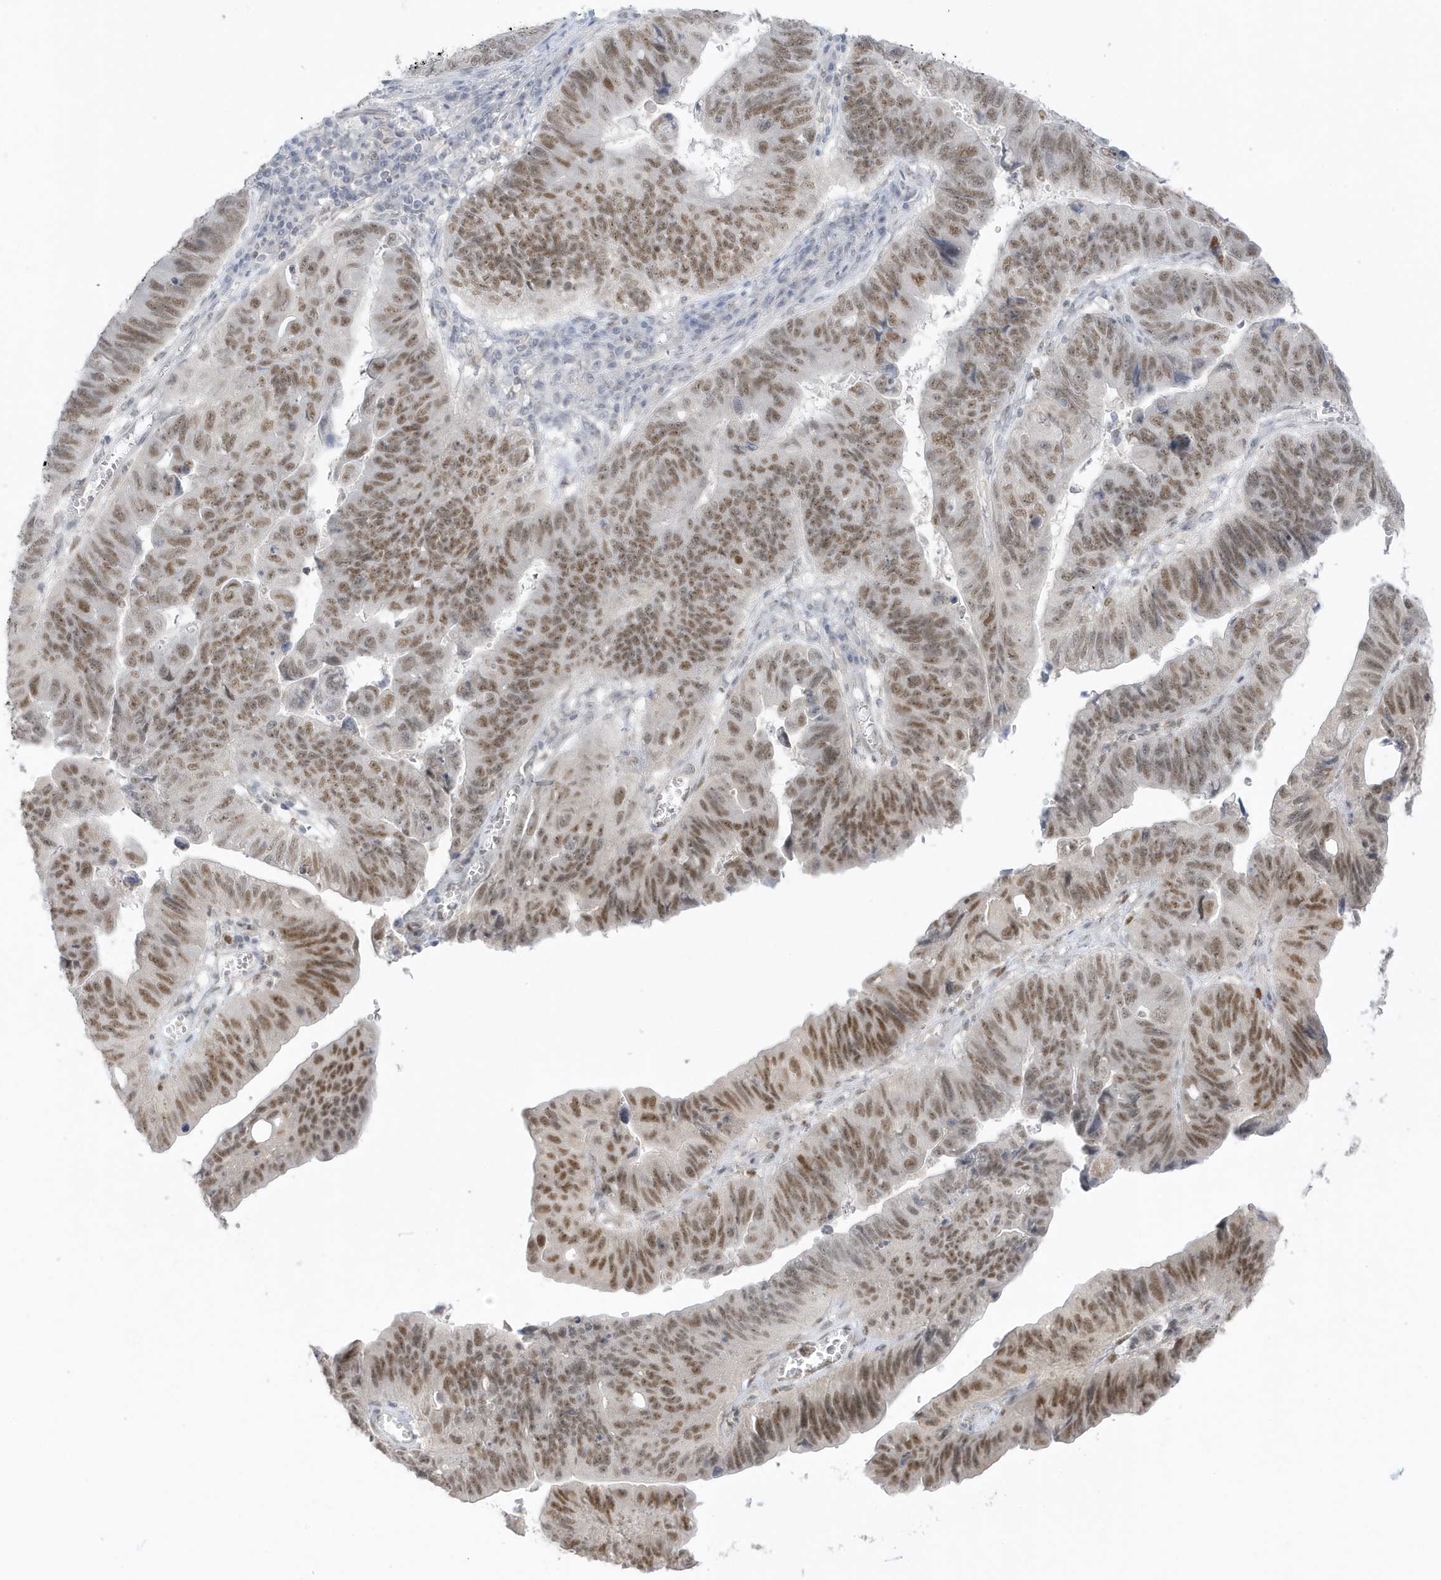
{"staining": {"intensity": "moderate", "quantity": ">75%", "location": "nuclear"}, "tissue": "stomach cancer", "cell_type": "Tumor cells", "image_type": "cancer", "snomed": [{"axis": "morphology", "description": "Adenocarcinoma, NOS"}, {"axis": "topography", "description": "Stomach"}], "caption": "This photomicrograph demonstrates immunohistochemistry (IHC) staining of stomach cancer (adenocarcinoma), with medium moderate nuclear expression in approximately >75% of tumor cells.", "gene": "MSL3", "patient": {"sex": "male", "age": 59}}